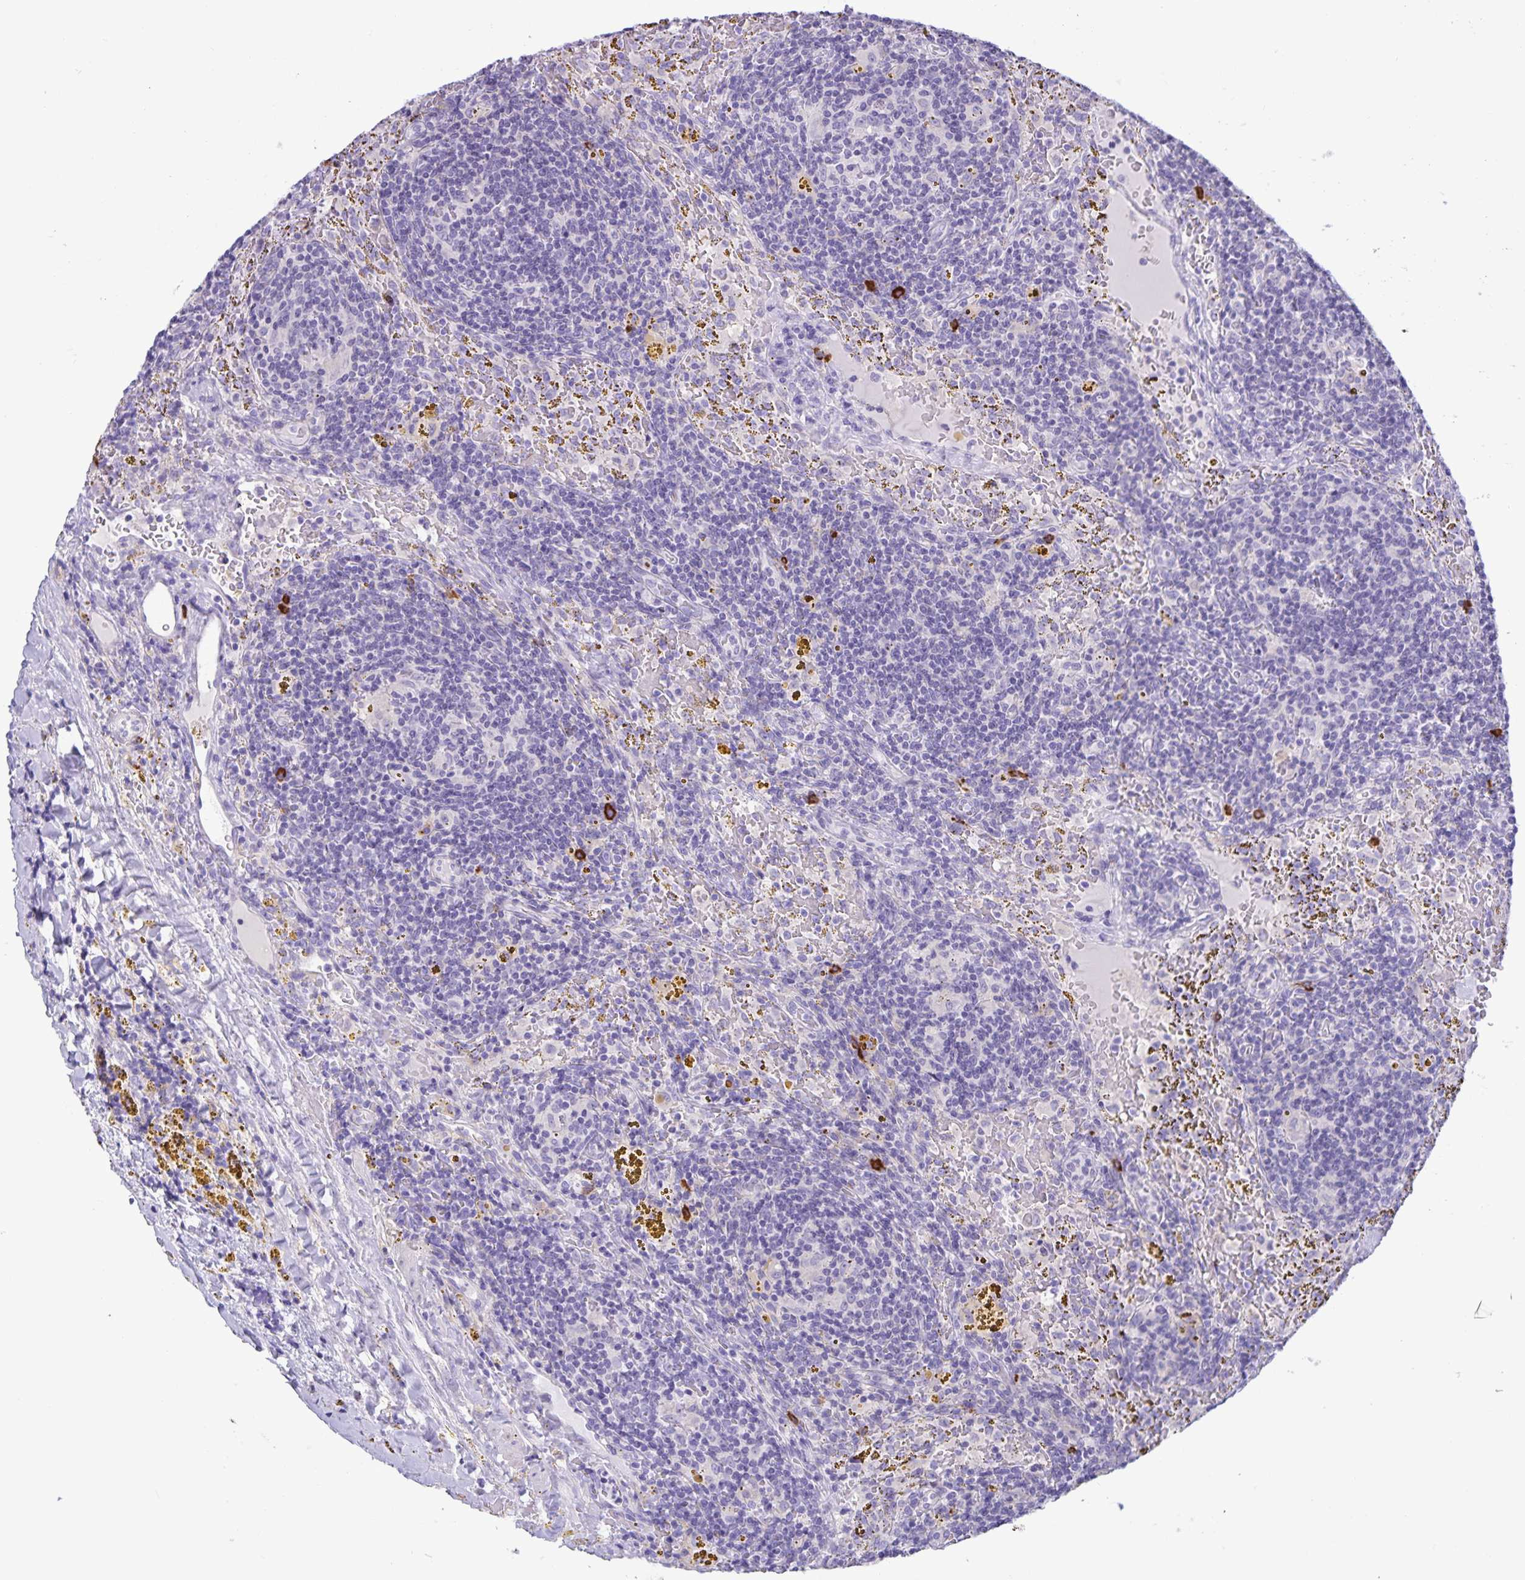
{"staining": {"intensity": "negative", "quantity": "none", "location": "none"}, "tissue": "lymphoma", "cell_type": "Tumor cells", "image_type": "cancer", "snomed": [{"axis": "morphology", "description": "Malignant lymphoma, non-Hodgkin's type, Low grade"}, {"axis": "topography", "description": "Spleen"}], "caption": "There is no significant staining in tumor cells of malignant lymphoma, non-Hodgkin's type (low-grade). (Immunohistochemistry (ihc), brightfield microscopy, high magnification).", "gene": "IBTK", "patient": {"sex": "female", "age": 70}}